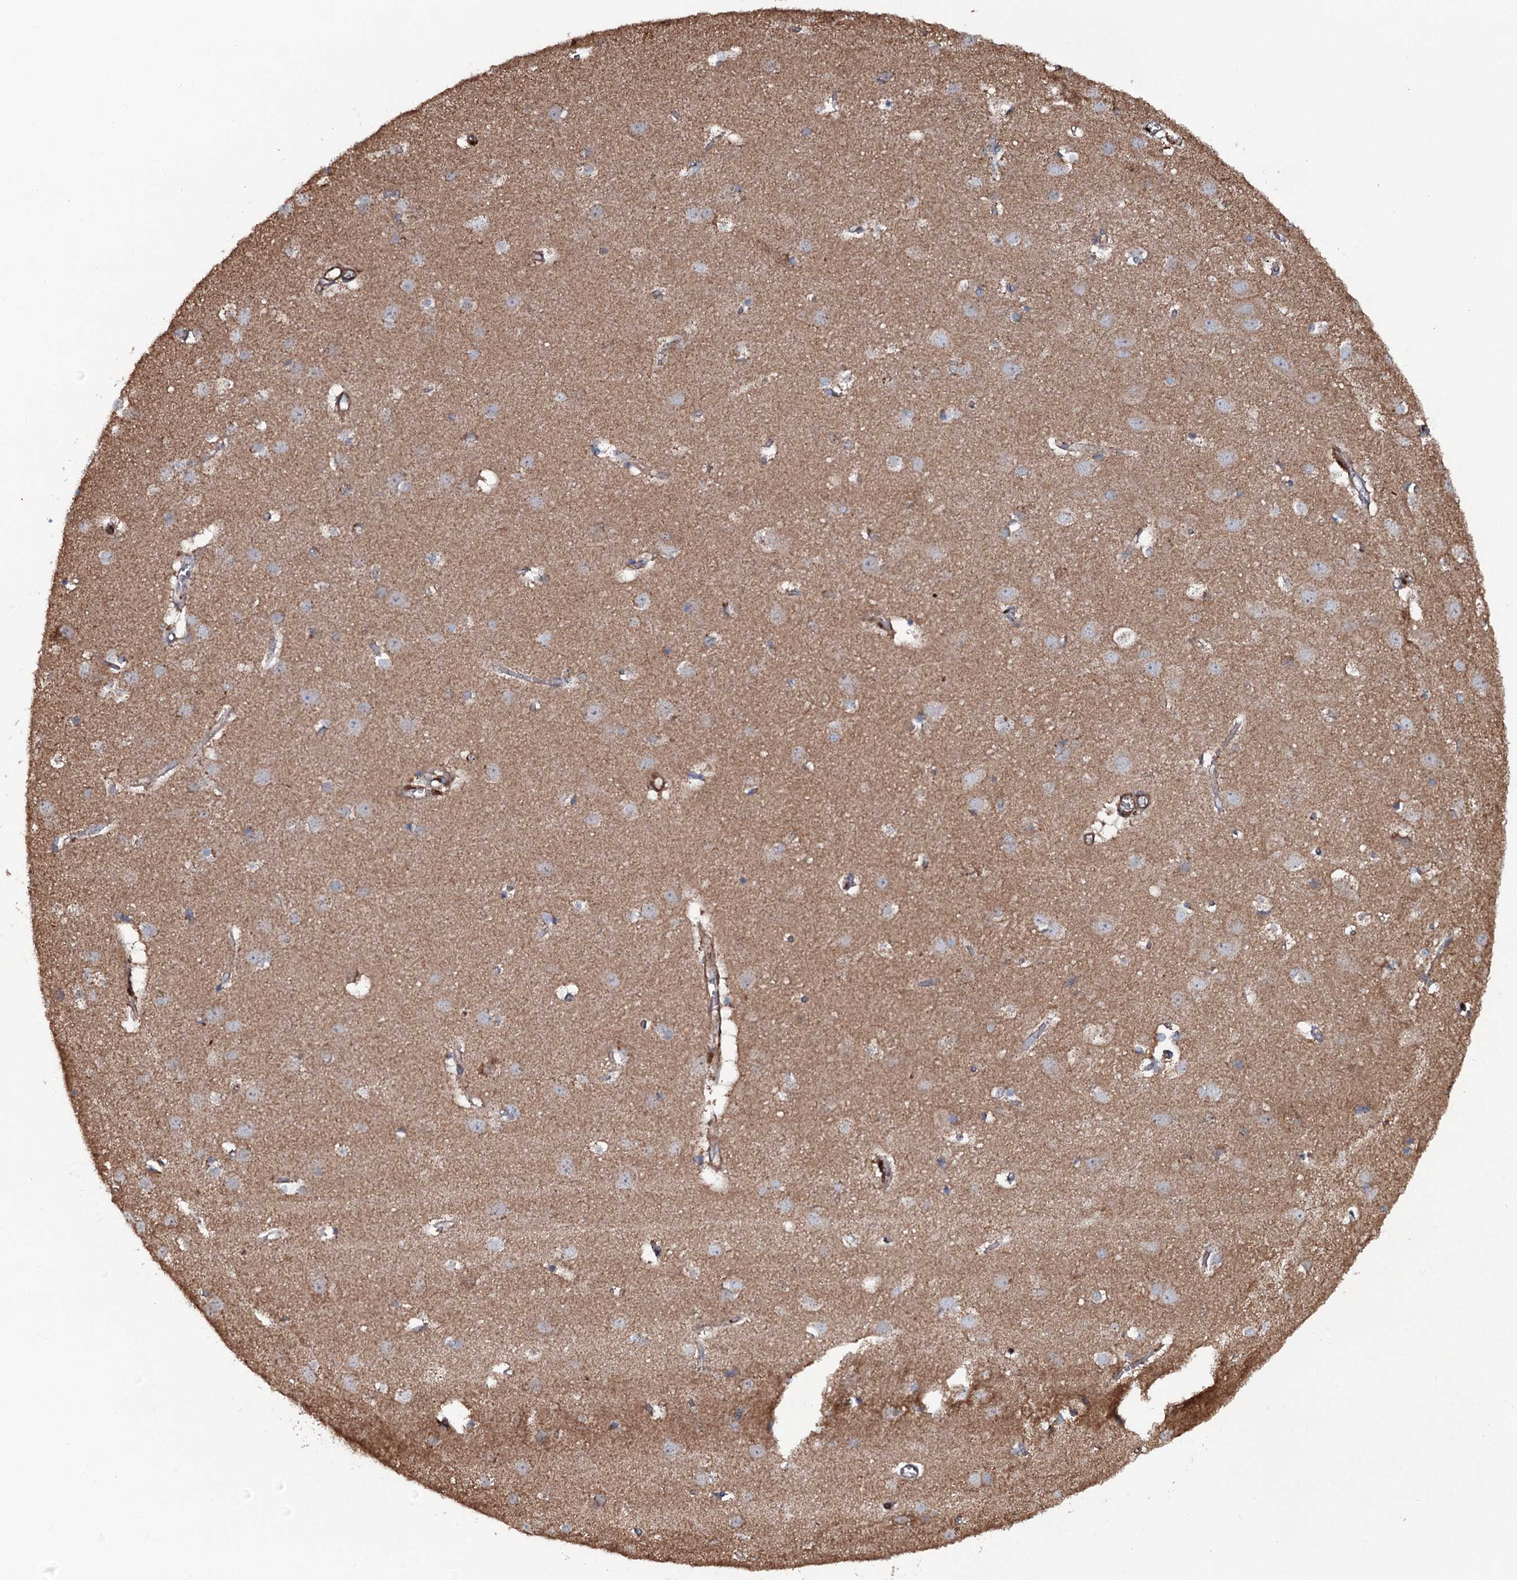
{"staining": {"intensity": "weak", "quantity": "25%-75%", "location": "cytoplasmic/membranous"}, "tissue": "cerebral cortex", "cell_type": "Endothelial cells", "image_type": "normal", "snomed": [{"axis": "morphology", "description": "Normal tissue, NOS"}, {"axis": "topography", "description": "Cerebral cortex"}], "caption": "An IHC micrograph of normal tissue is shown. Protein staining in brown highlights weak cytoplasmic/membranous positivity in cerebral cortex within endothelial cells.", "gene": "VWA8", "patient": {"sex": "male", "age": 54}}